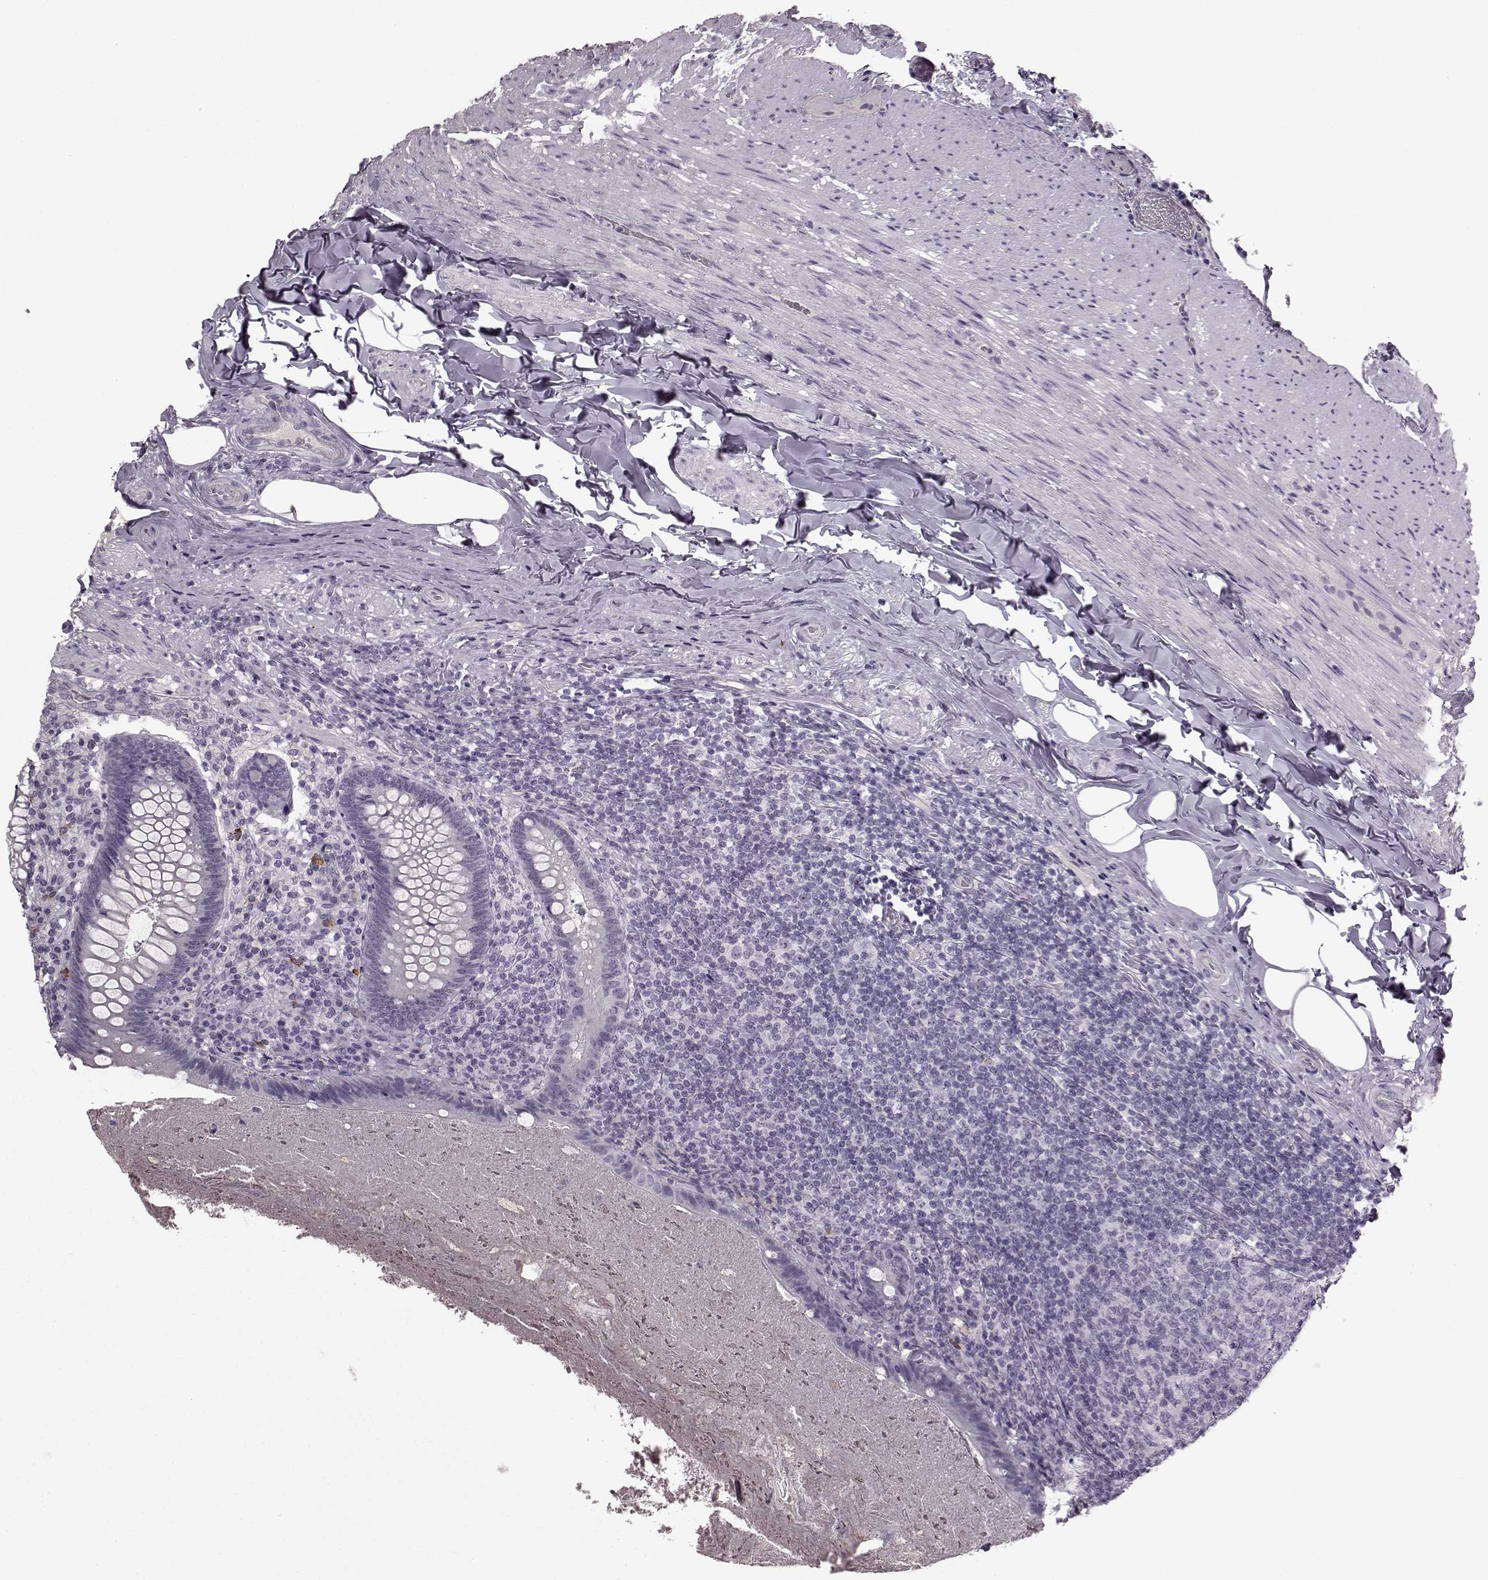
{"staining": {"intensity": "negative", "quantity": "none", "location": "none"}, "tissue": "appendix", "cell_type": "Glandular cells", "image_type": "normal", "snomed": [{"axis": "morphology", "description": "Normal tissue, NOS"}, {"axis": "topography", "description": "Appendix"}], "caption": "Immunohistochemical staining of unremarkable appendix shows no significant expression in glandular cells.", "gene": "PRPH2", "patient": {"sex": "male", "age": 47}}